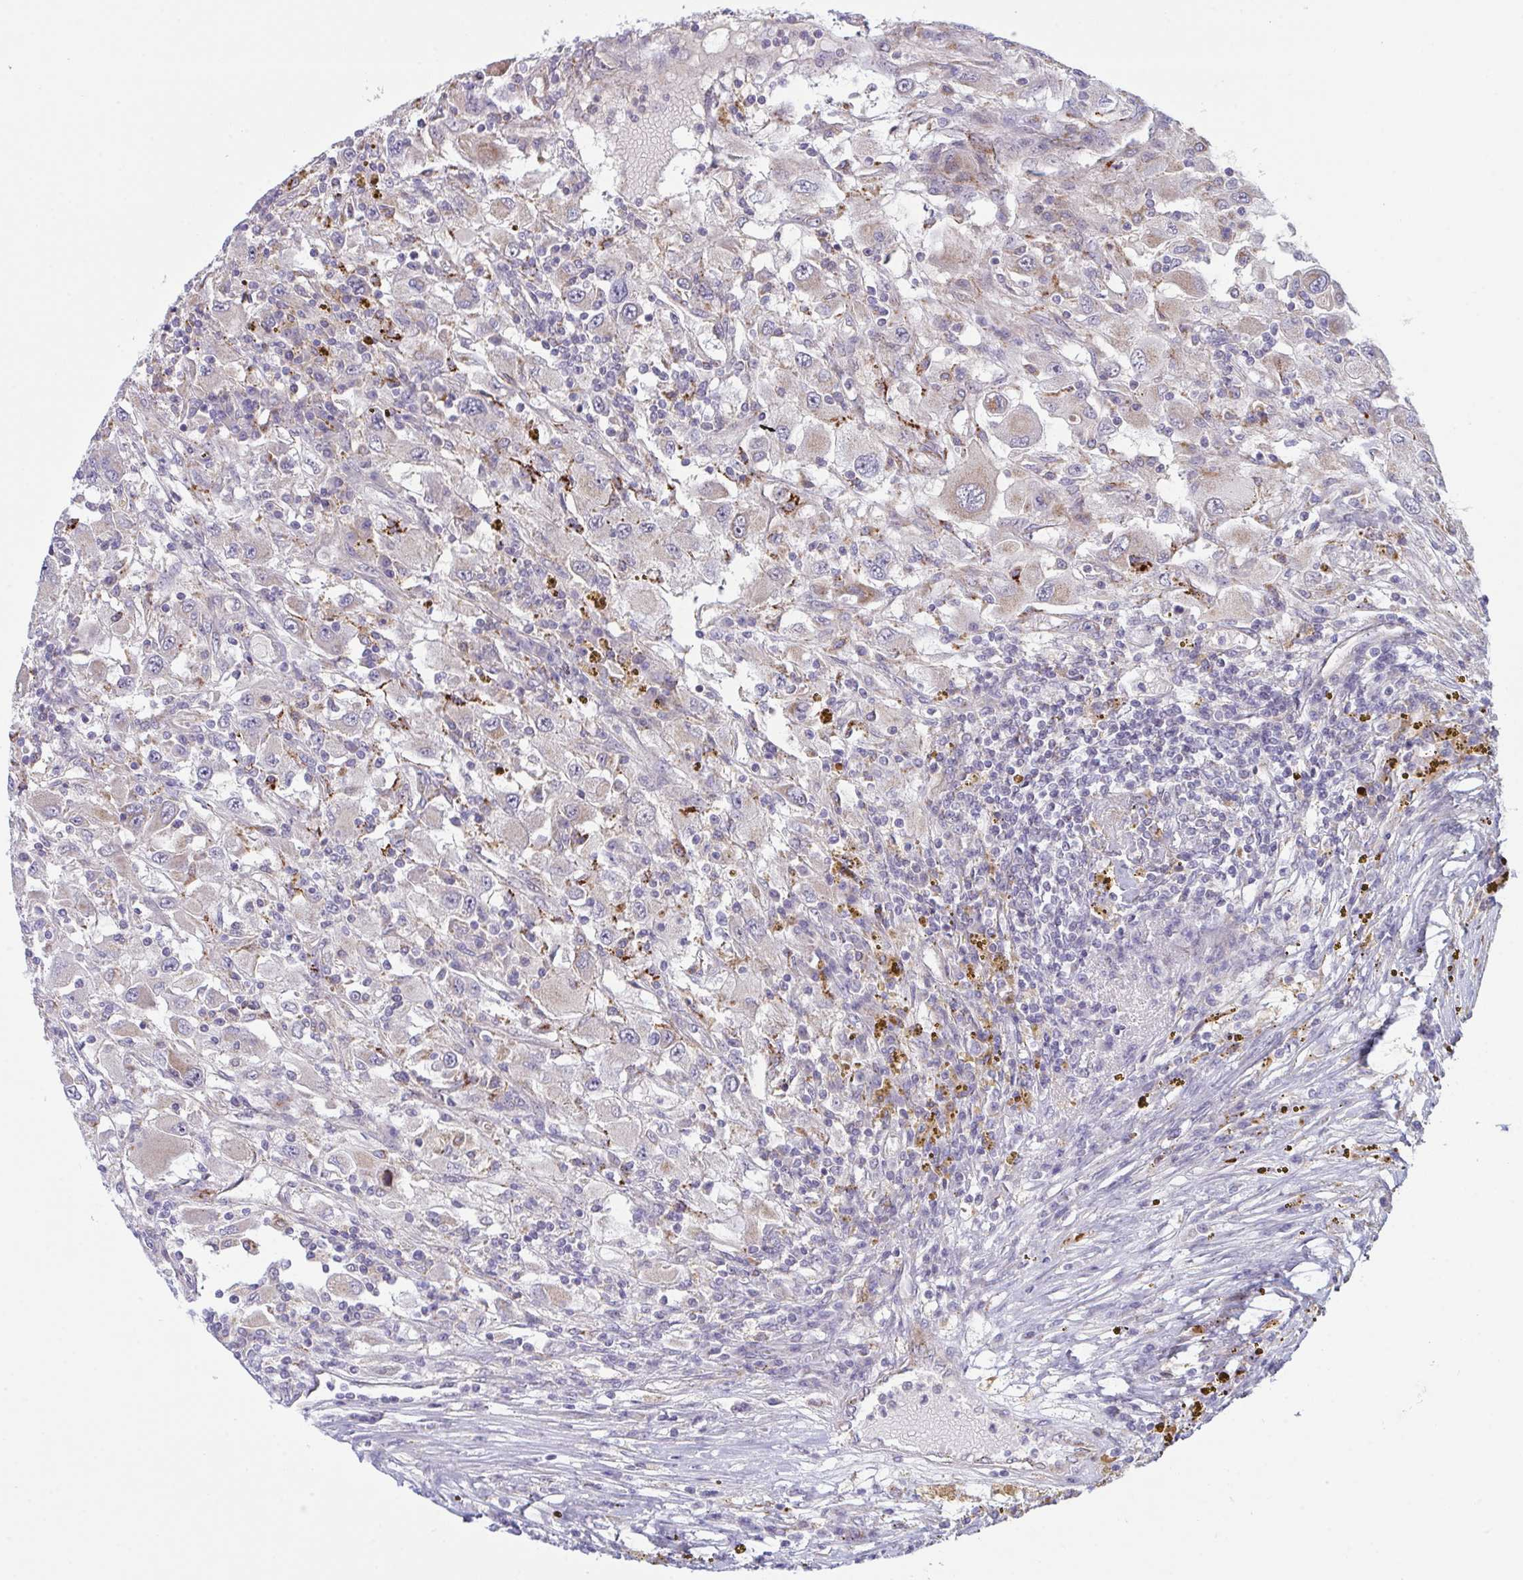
{"staining": {"intensity": "weak", "quantity": "<25%", "location": "cytoplasmic/membranous"}, "tissue": "renal cancer", "cell_type": "Tumor cells", "image_type": "cancer", "snomed": [{"axis": "morphology", "description": "Adenocarcinoma, NOS"}, {"axis": "topography", "description": "Kidney"}], "caption": "High magnification brightfield microscopy of renal cancer stained with DAB (brown) and counterstained with hematoxylin (blue): tumor cells show no significant staining. (Immunohistochemistry (ihc), brightfield microscopy, high magnification).", "gene": "XAF1", "patient": {"sex": "female", "age": 67}}